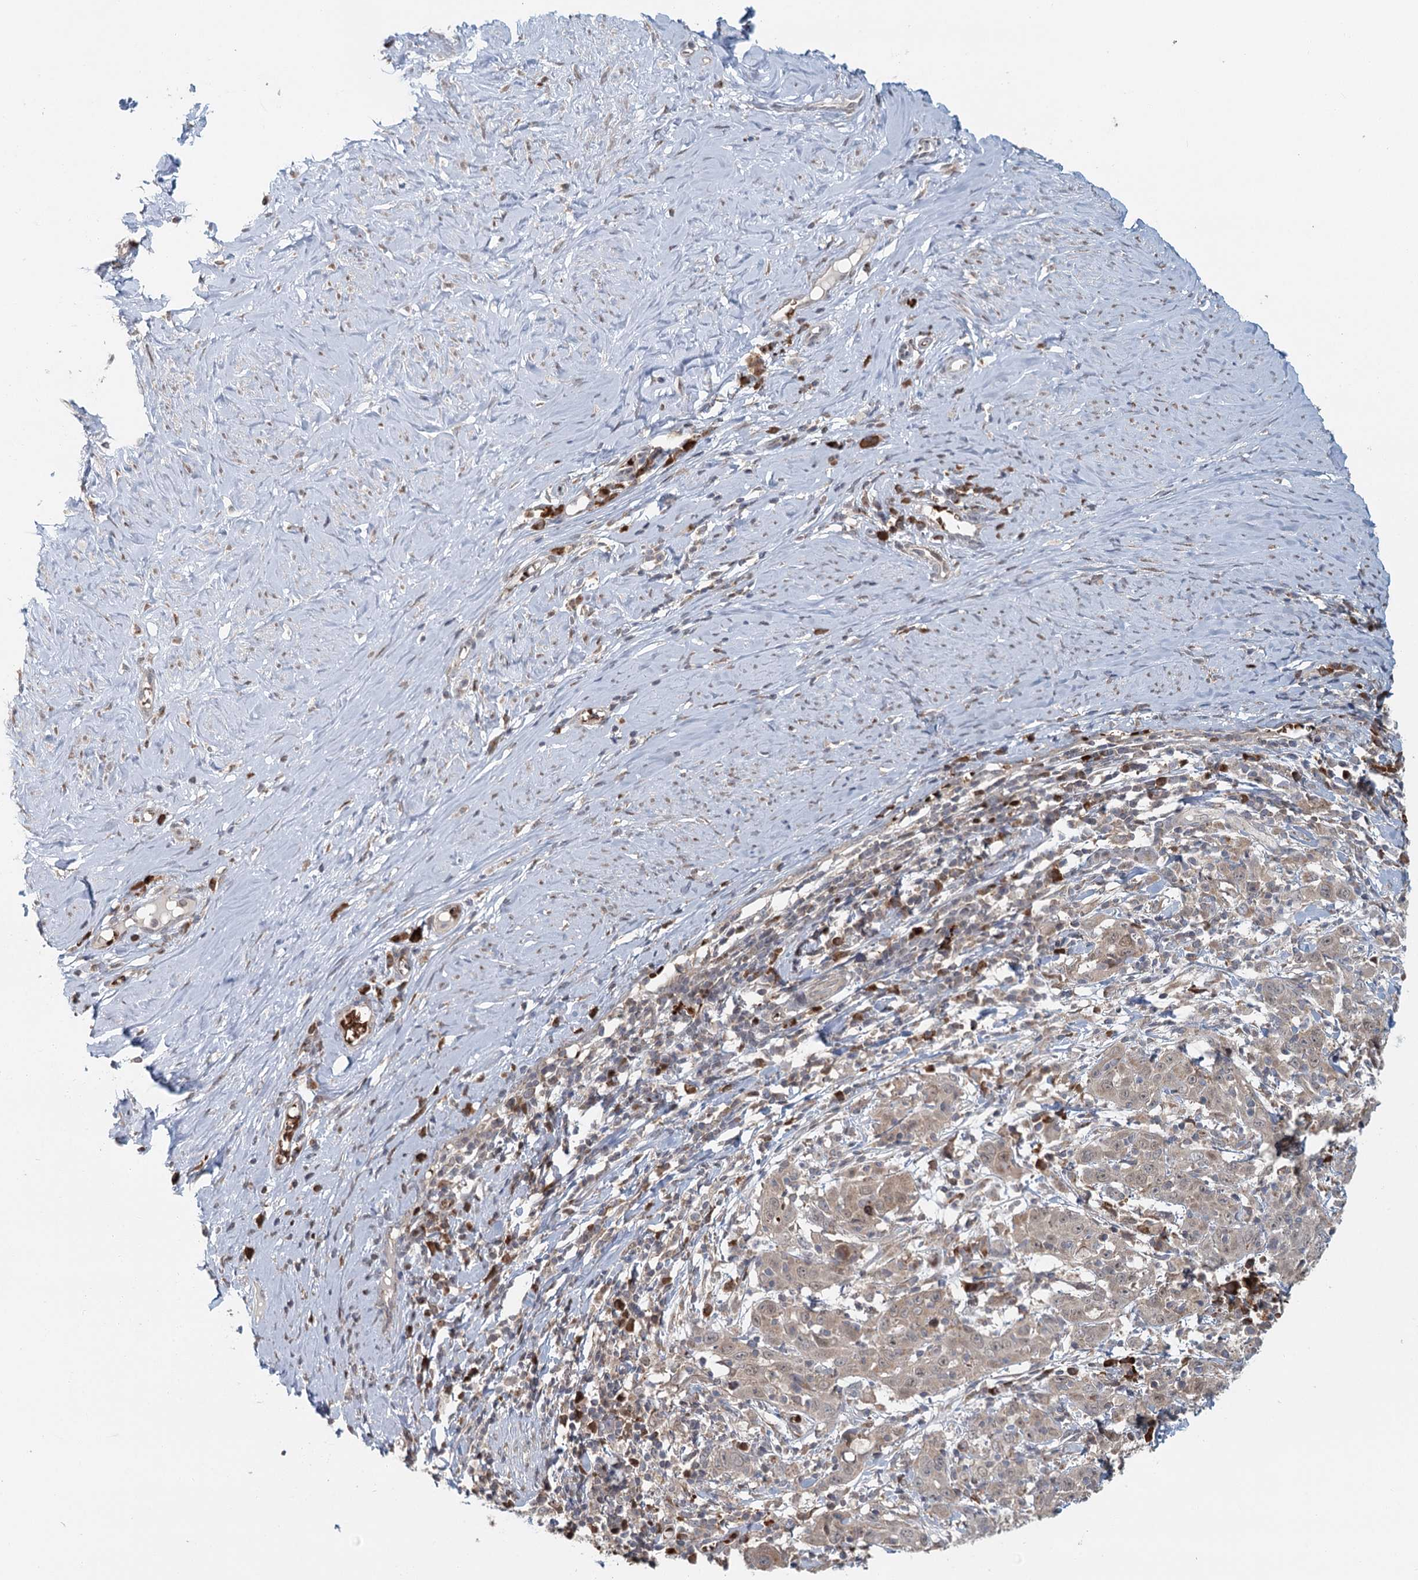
{"staining": {"intensity": "weak", "quantity": "25%-75%", "location": "cytoplasmic/membranous"}, "tissue": "cervical cancer", "cell_type": "Tumor cells", "image_type": "cancer", "snomed": [{"axis": "morphology", "description": "Squamous cell carcinoma, NOS"}, {"axis": "topography", "description": "Cervix"}], "caption": "Cervical cancer was stained to show a protein in brown. There is low levels of weak cytoplasmic/membranous staining in approximately 25%-75% of tumor cells. Using DAB (3,3'-diaminobenzidine) (brown) and hematoxylin (blue) stains, captured at high magnification using brightfield microscopy.", "gene": "ADK", "patient": {"sex": "female", "age": 46}}